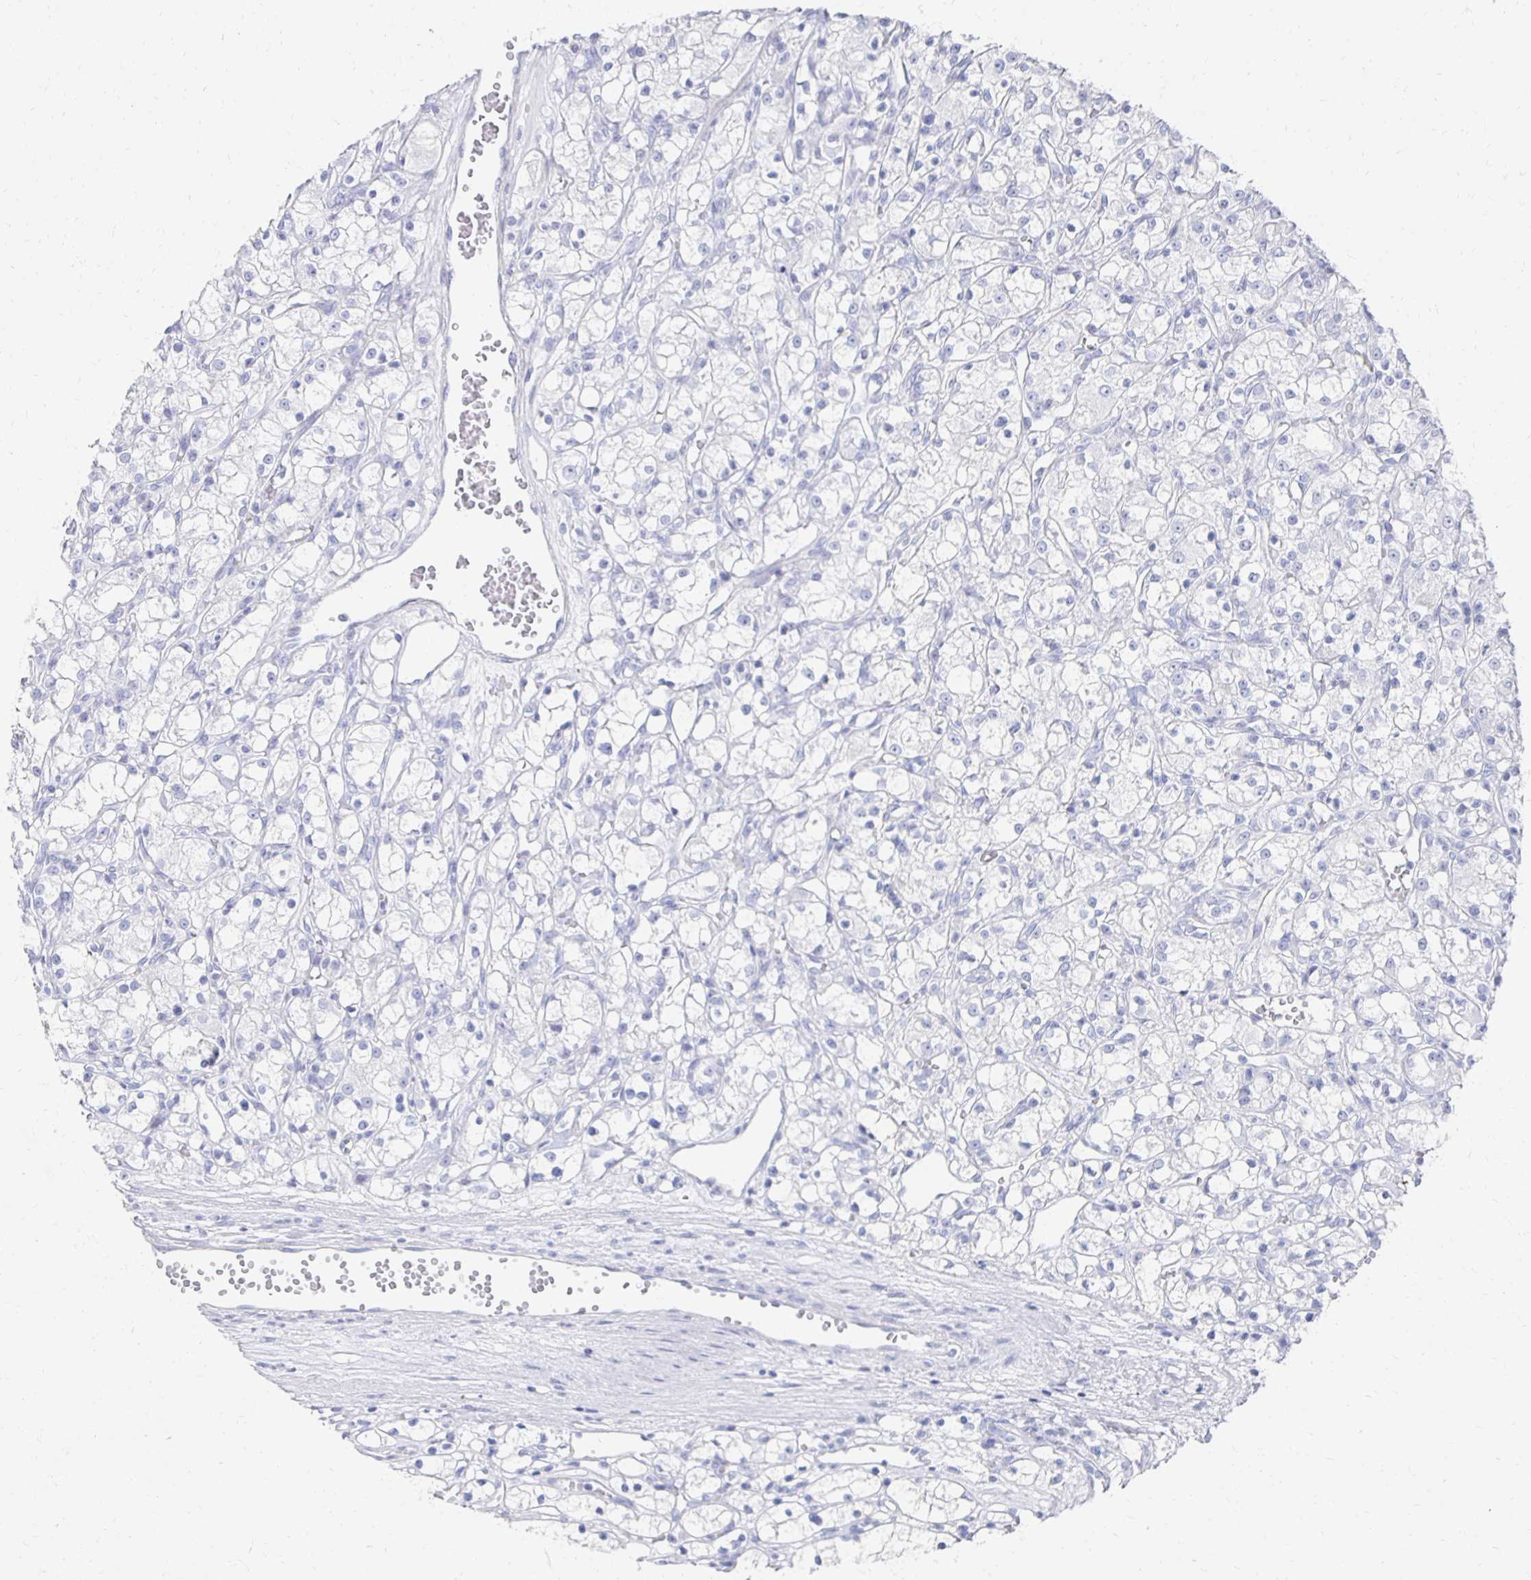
{"staining": {"intensity": "negative", "quantity": "none", "location": "none"}, "tissue": "renal cancer", "cell_type": "Tumor cells", "image_type": "cancer", "snomed": [{"axis": "morphology", "description": "Adenocarcinoma, NOS"}, {"axis": "topography", "description": "Kidney"}], "caption": "High power microscopy micrograph of an immunohistochemistry photomicrograph of renal cancer (adenocarcinoma), revealing no significant positivity in tumor cells.", "gene": "PRDM7", "patient": {"sex": "female", "age": 59}}